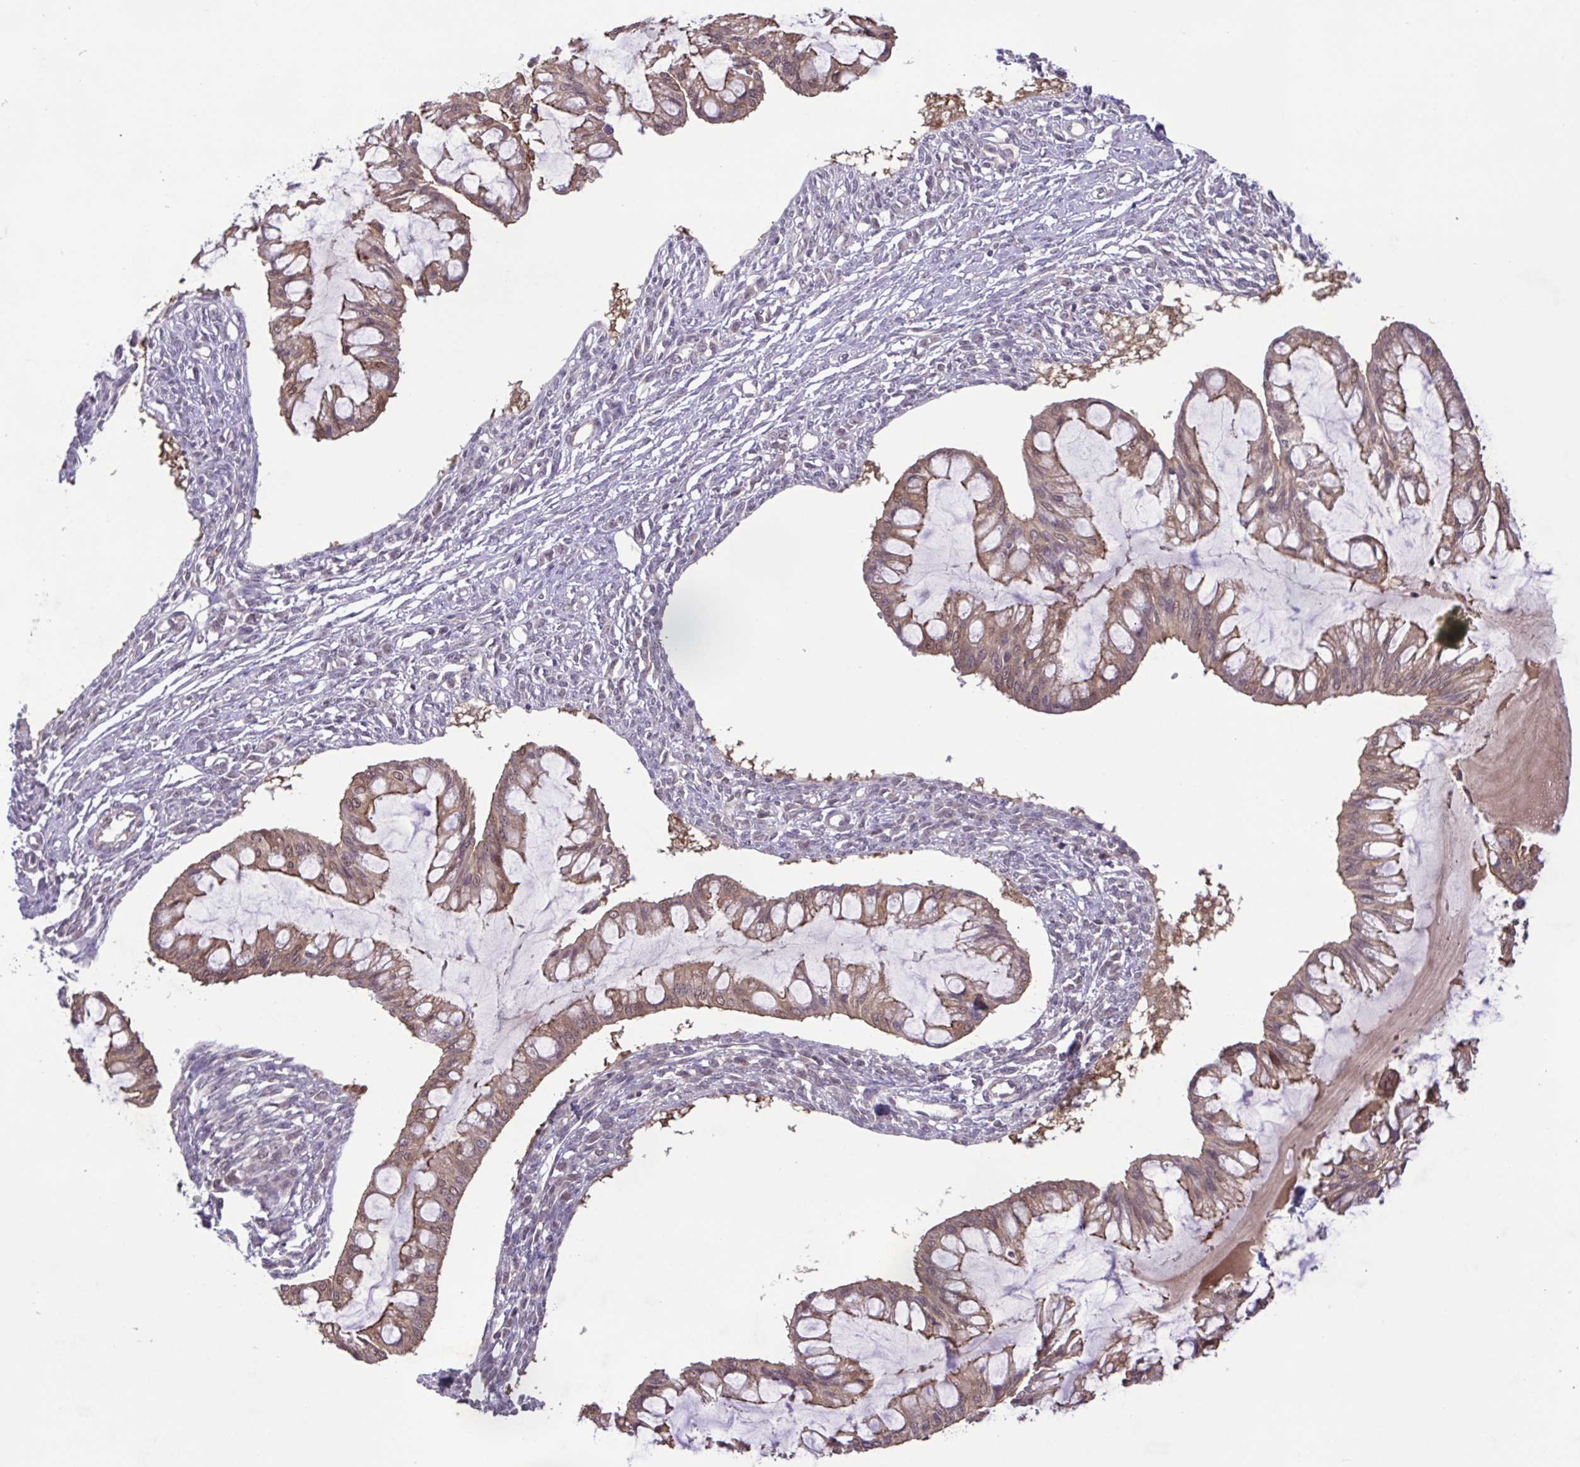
{"staining": {"intensity": "weak", "quantity": ">75%", "location": "cytoplasmic/membranous,nuclear"}, "tissue": "ovarian cancer", "cell_type": "Tumor cells", "image_type": "cancer", "snomed": [{"axis": "morphology", "description": "Cystadenocarcinoma, mucinous, NOS"}, {"axis": "topography", "description": "Ovary"}], "caption": "Tumor cells reveal low levels of weak cytoplasmic/membranous and nuclear staining in about >75% of cells in human ovarian cancer. The staining was performed using DAB (3,3'-diaminobenzidine) to visualize the protein expression in brown, while the nuclei were stained in blue with hematoxylin (Magnification: 20x).", "gene": "IL1RN", "patient": {"sex": "female", "age": 73}}